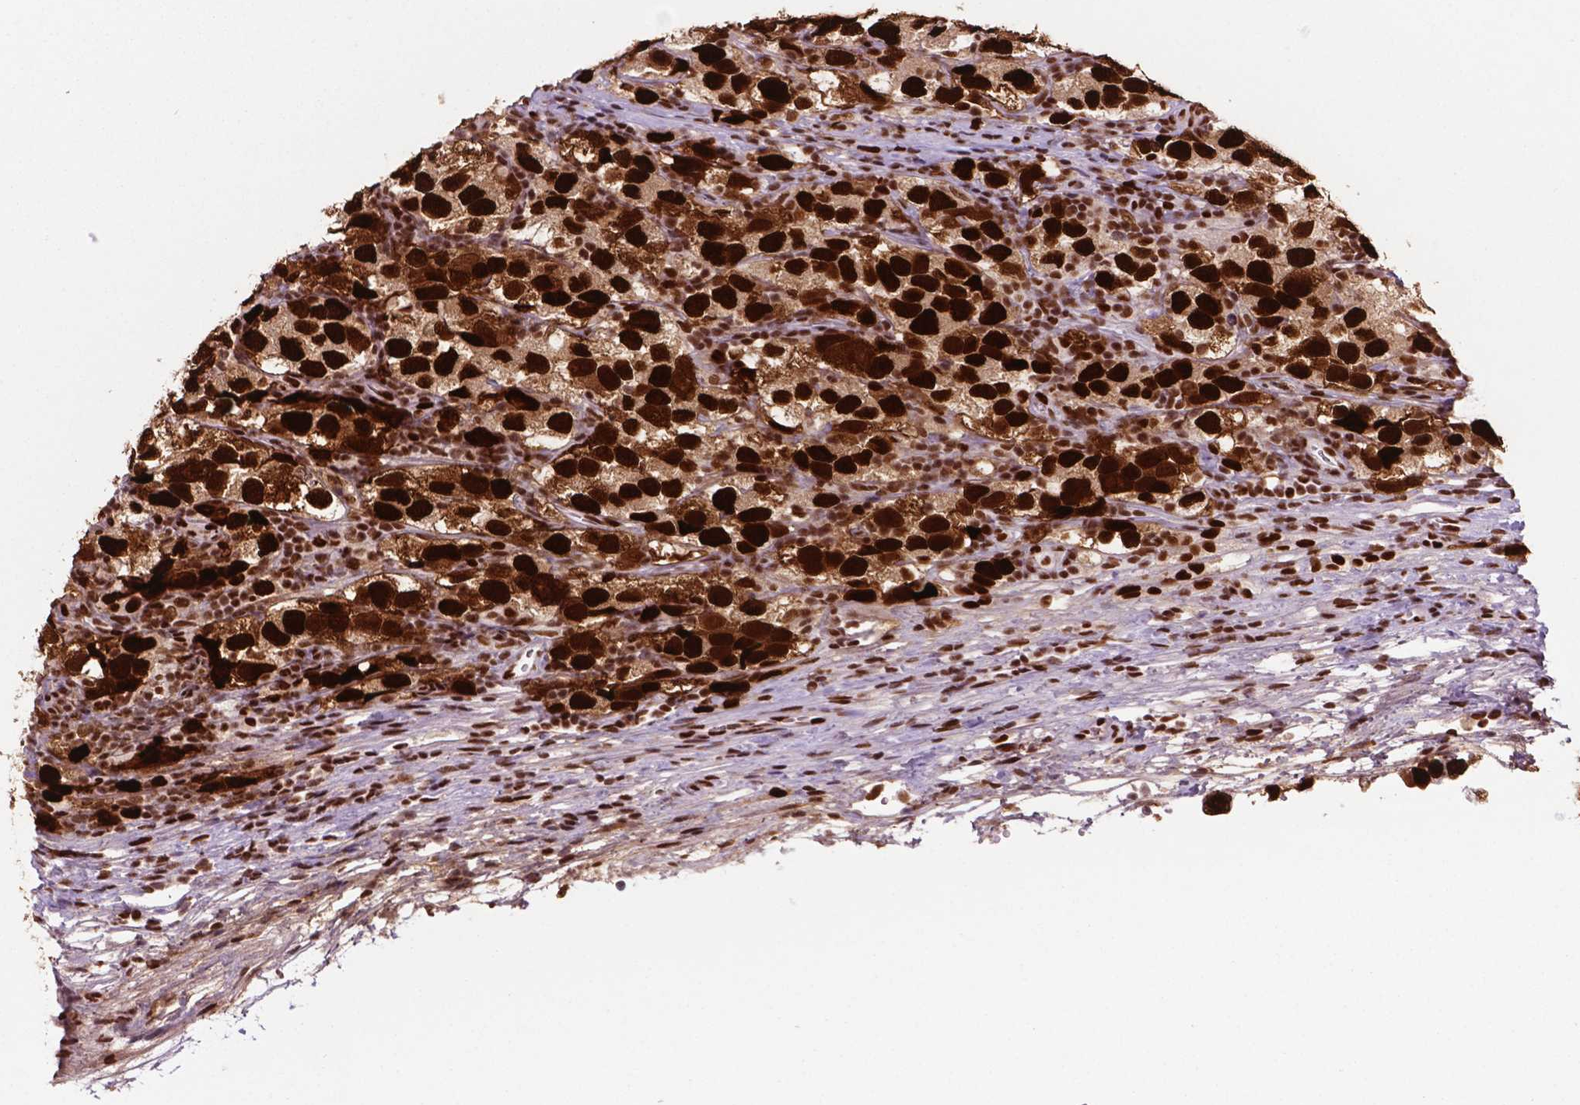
{"staining": {"intensity": "strong", "quantity": ">75%", "location": "nuclear"}, "tissue": "testis cancer", "cell_type": "Tumor cells", "image_type": "cancer", "snomed": [{"axis": "morphology", "description": "Seminoma, NOS"}, {"axis": "topography", "description": "Testis"}], "caption": "This is a histology image of immunohistochemistry staining of testis cancer (seminoma), which shows strong positivity in the nuclear of tumor cells.", "gene": "MSH6", "patient": {"sex": "male", "age": 26}}